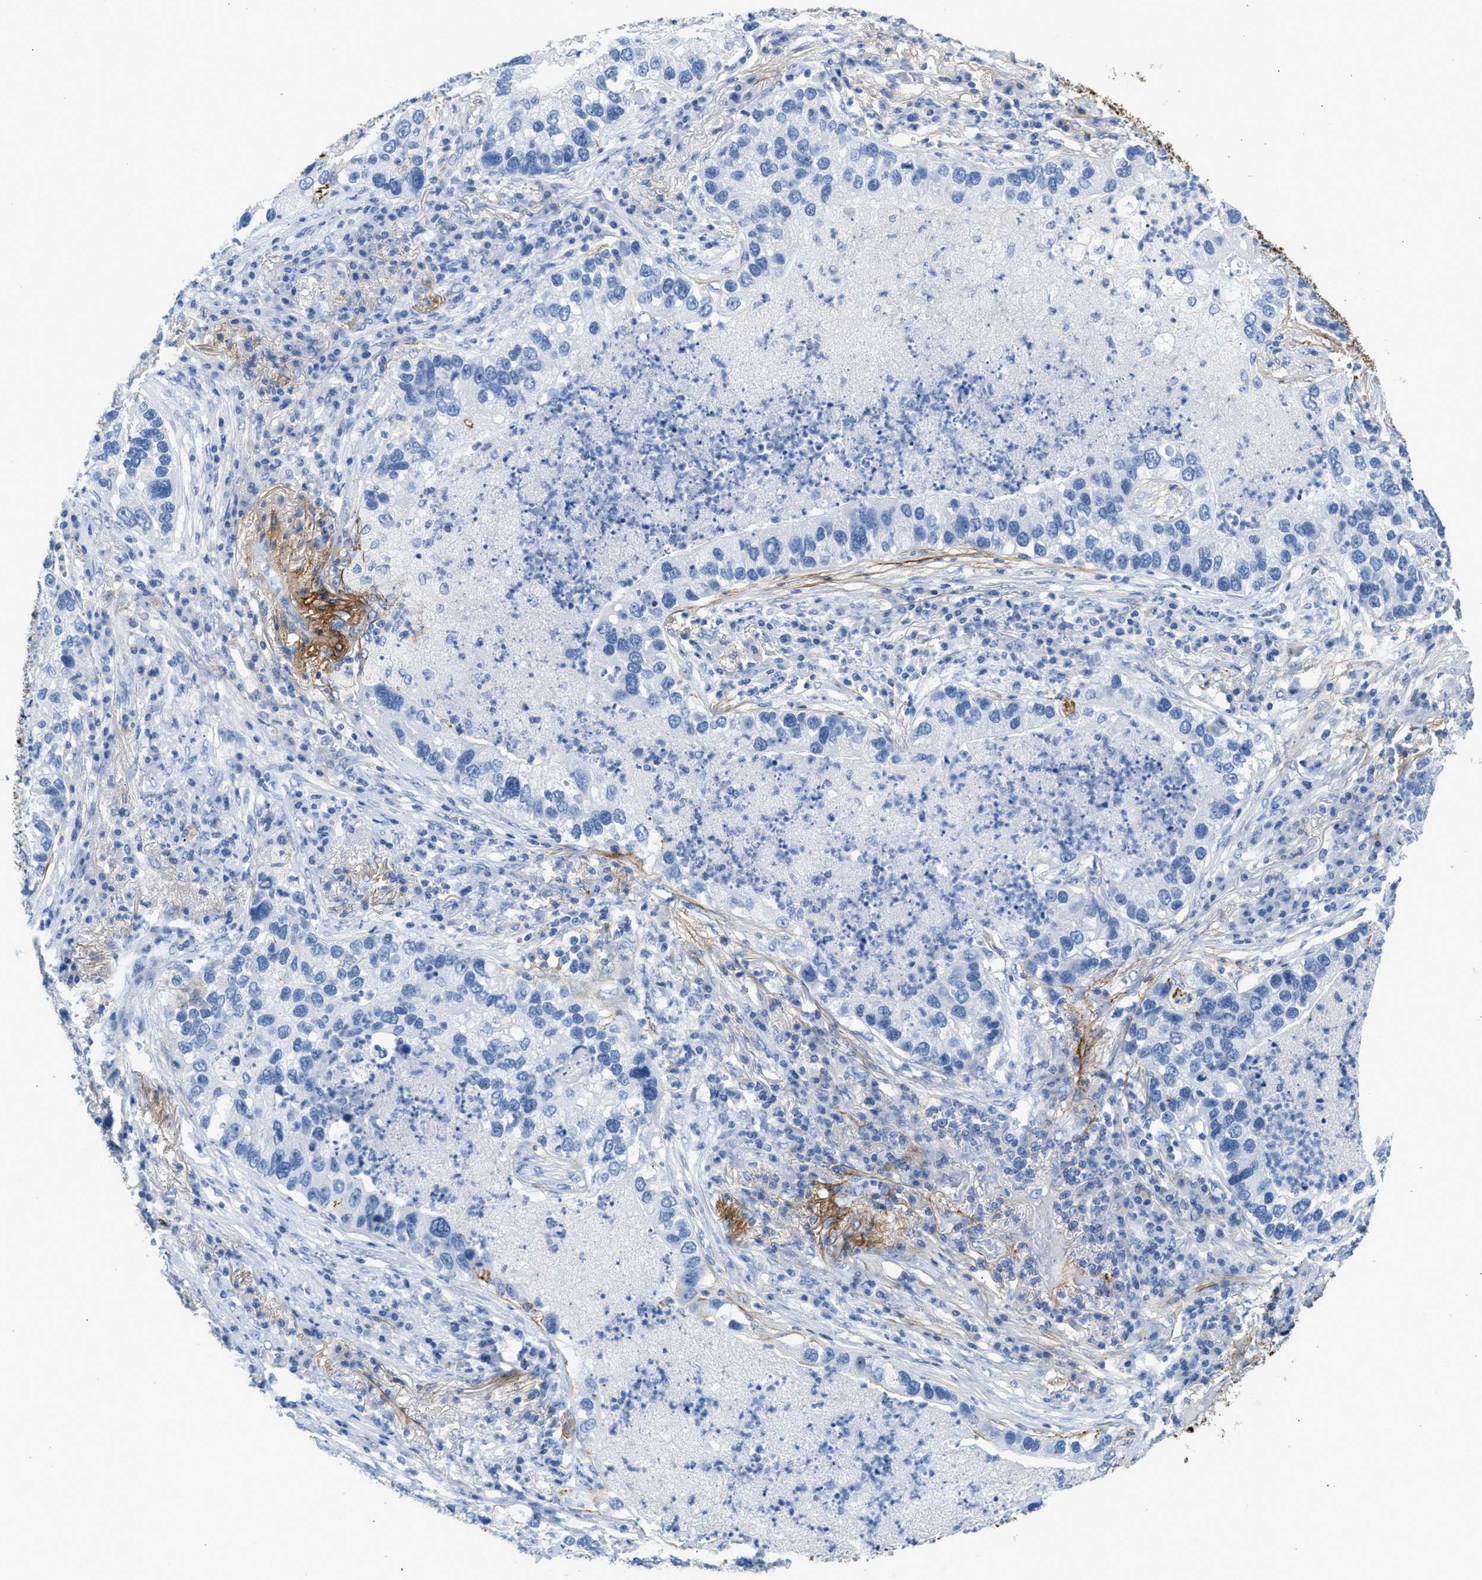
{"staining": {"intensity": "negative", "quantity": "none", "location": "none"}, "tissue": "lung cancer", "cell_type": "Tumor cells", "image_type": "cancer", "snomed": [{"axis": "morphology", "description": "Normal tissue, NOS"}, {"axis": "morphology", "description": "Adenocarcinoma, NOS"}, {"axis": "topography", "description": "Bronchus"}, {"axis": "topography", "description": "Lung"}], "caption": "Human lung cancer (adenocarcinoma) stained for a protein using immunohistochemistry (IHC) displays no staining in tumor cells.", "gene": "TNR", "patient": {"sex": "male", "age": 54}}